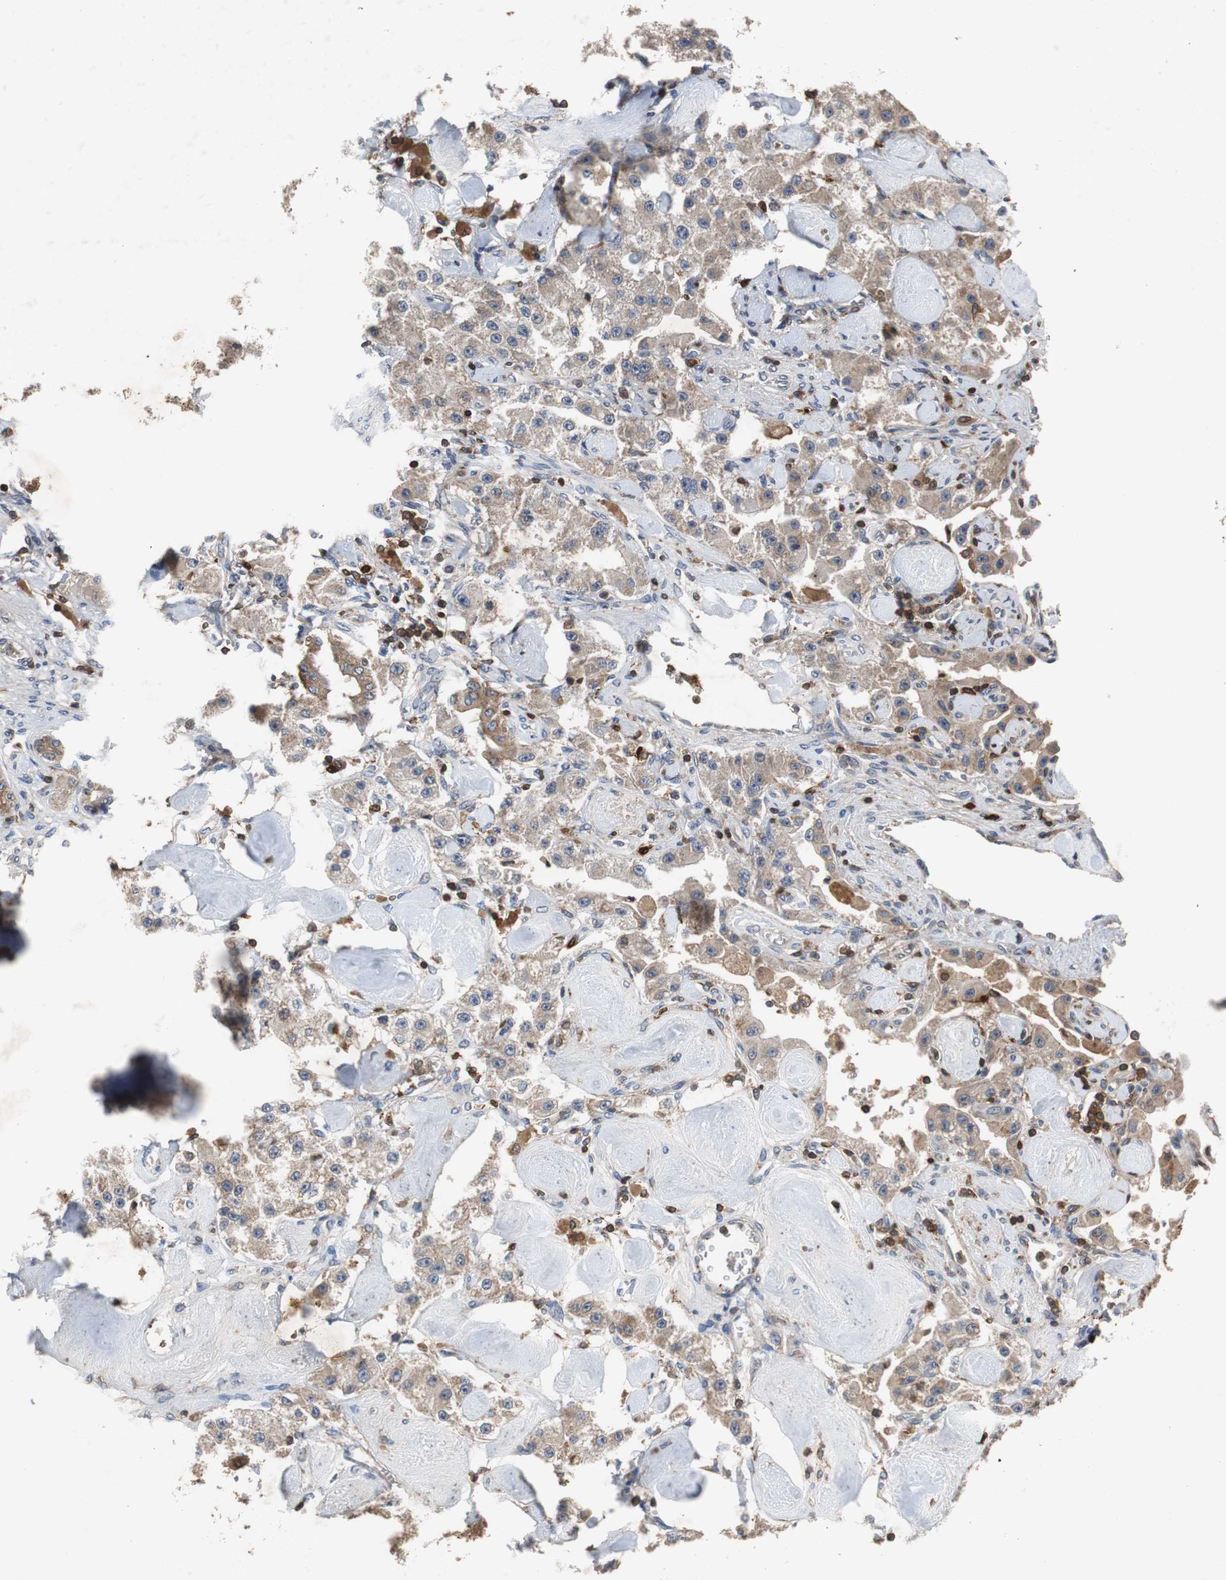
{"staining": {"intensity": "moderate", "quantity": ">75%", "location": "cytoplasmic/membranous"}, "tissue": "carcinoid", "cell_type": "Tumor cells", "image_type": "cancer", "snomed": [{"axis": "morphology", "description": "Carcinoid, malignant, NOS"}, {"axis": "topography", "description": "Pancreas"}], "caption": "Protein expression analysis of carcinoid exhibits moderate cytoplasmic/membranous staining in about >75% of tumor cells.", "gene": "CALB2", "patient": {"sex": "male", "age": 41}}